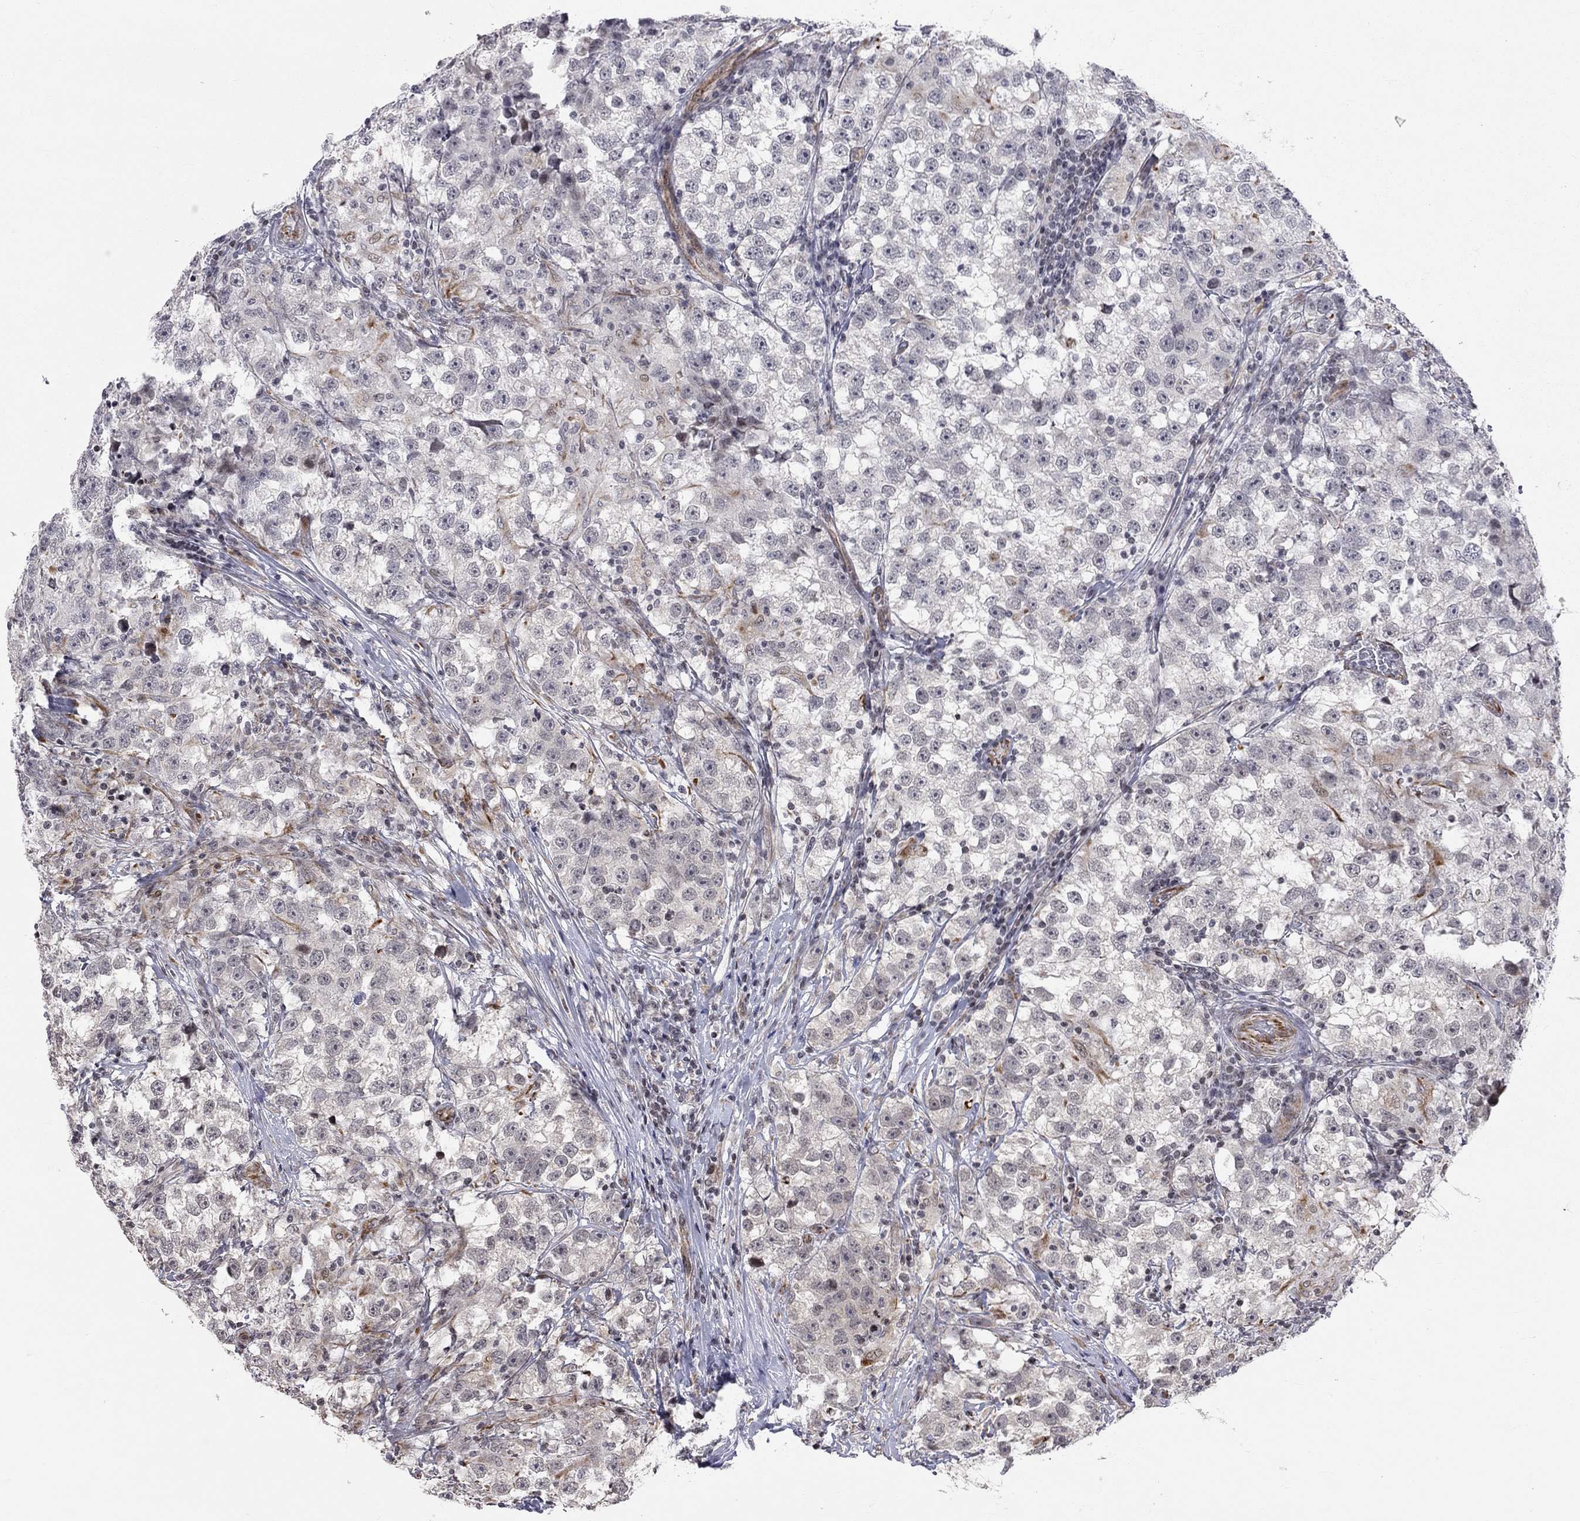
{"staining": {"intensity": "weak", "quantity": "<25%", "location": "cytoplasmic/membranous"}, "tissue": "testis cancer", "cell_type": "Tumor cells", "image_type": "cancer", "snomed": [{"axis": "morphology", "description": "Seminoma, NOS"}, {"axis": "topography", "description": "Testis"}], "caption": "Immunohistochemistry of seminoma (testis) shows no positivity in tumor cells.", "gene": "MTNR1B", "patient": {"sex": "male", "age": 46}}